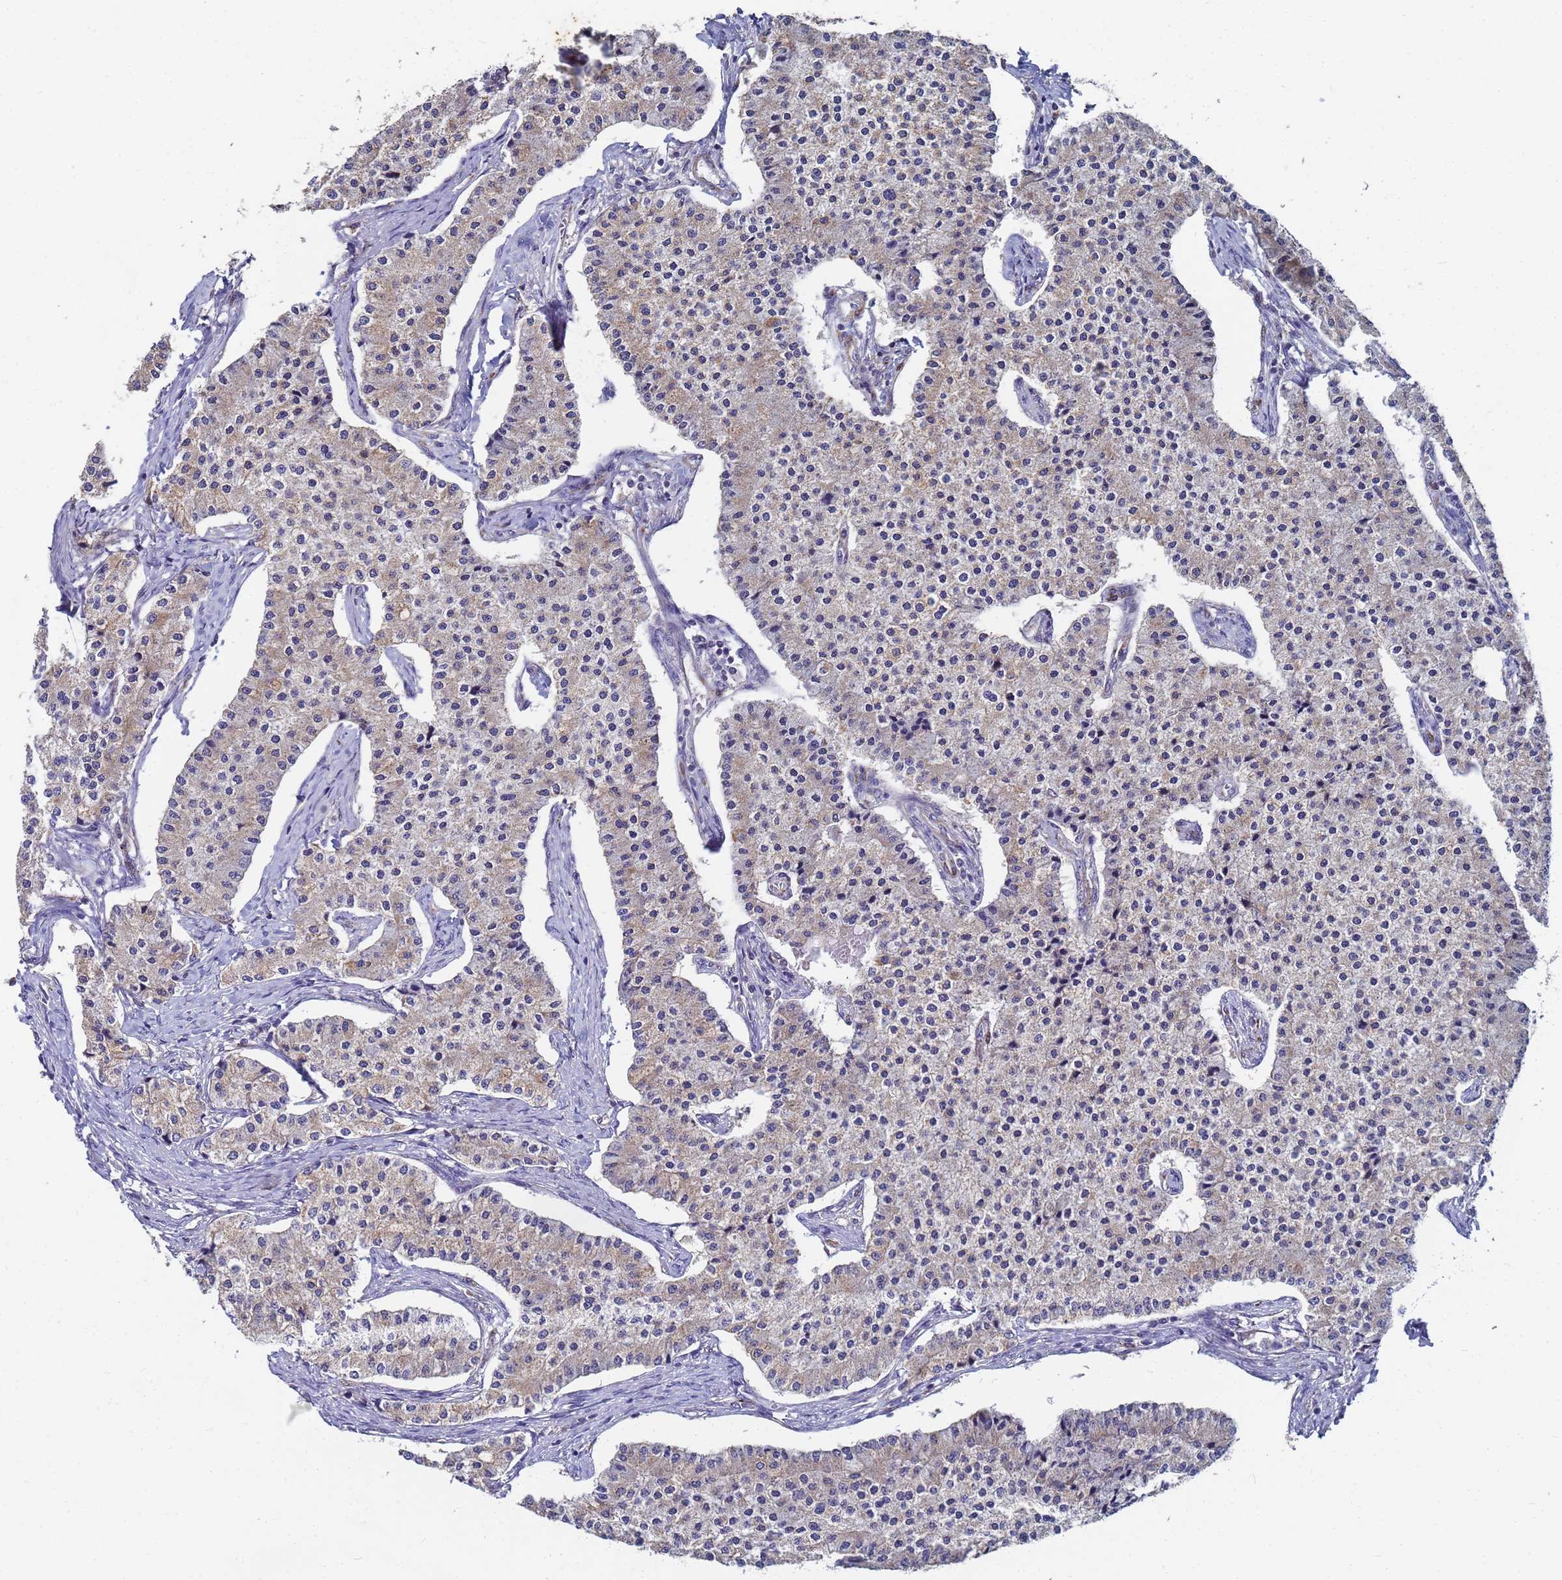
{"staining": {"intensity": "weak", "quantity": "<25%", "location": "cytoplasmic/membranous"}, "tissue": "carcinoid", "cell_type": "Tumor cells", "image_type": "cancer", "snomed": [{"axis": "morphology", "description": "Carcinoid, malignant, NOS"}, {"axis": "topography", "description": "Colon"}], "caption": "Tumor cells show no significant expression in malignant carcinoid.", "gene": "C5orf34", "patient": {"sex": "female", "age": 52}}